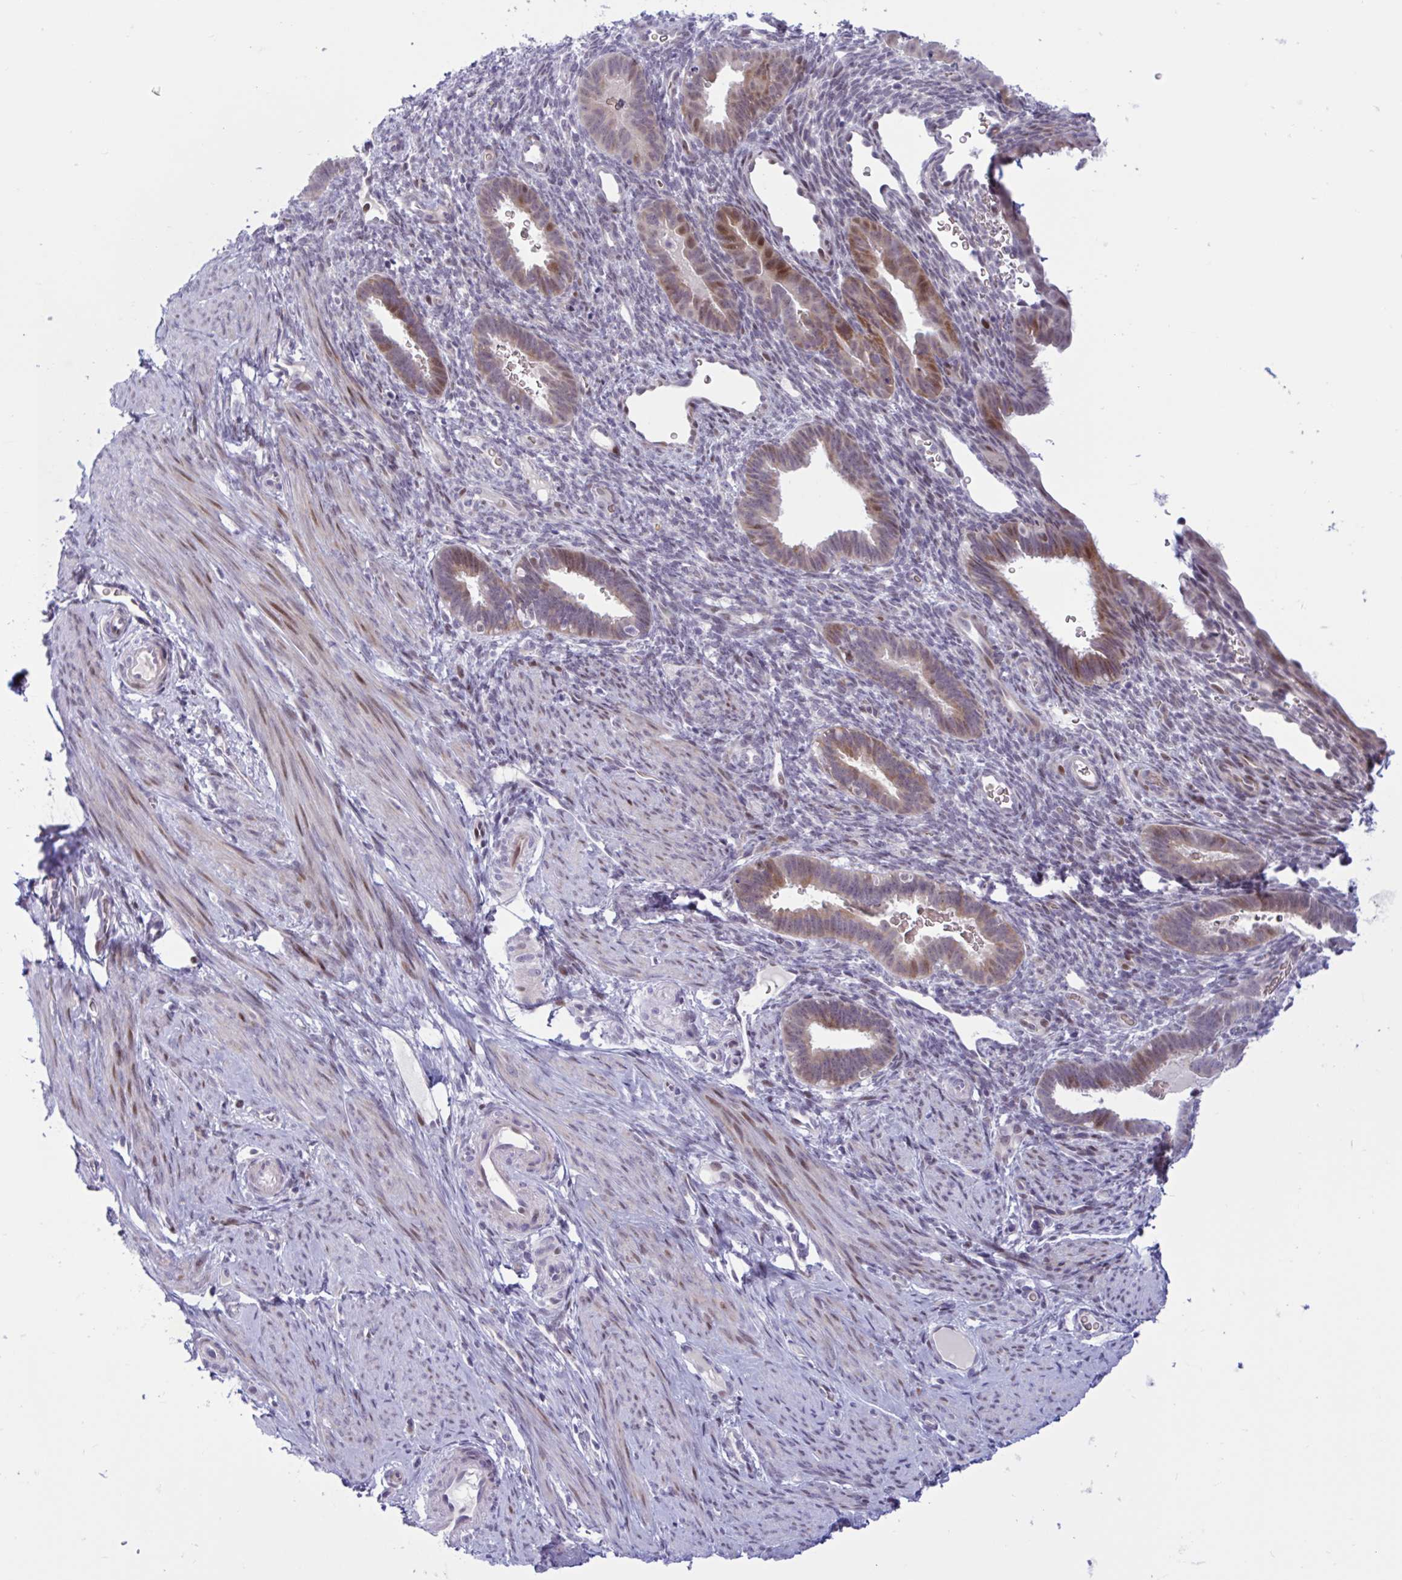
{"staining": {"intensity": "negative", "quantity": "none", "location": "none"}, "tissue": "endometrium", "cell_type": "Cells in endometrial stroma", "image_type": "normal", "snomed": [{"axis": "morphology", "description": "Normal tissue, NOS"}, {"axis": "topography", "description": "Endometrium"}], "caption": "A high-resolution photomicrograph shows immunohistochemistry (IHC) staining of benign endometrium, which exhibits no significant expression in cells in endometrial stroma.", "gene": "RBL1", "patient": {"sex": "female", "age": 34}}